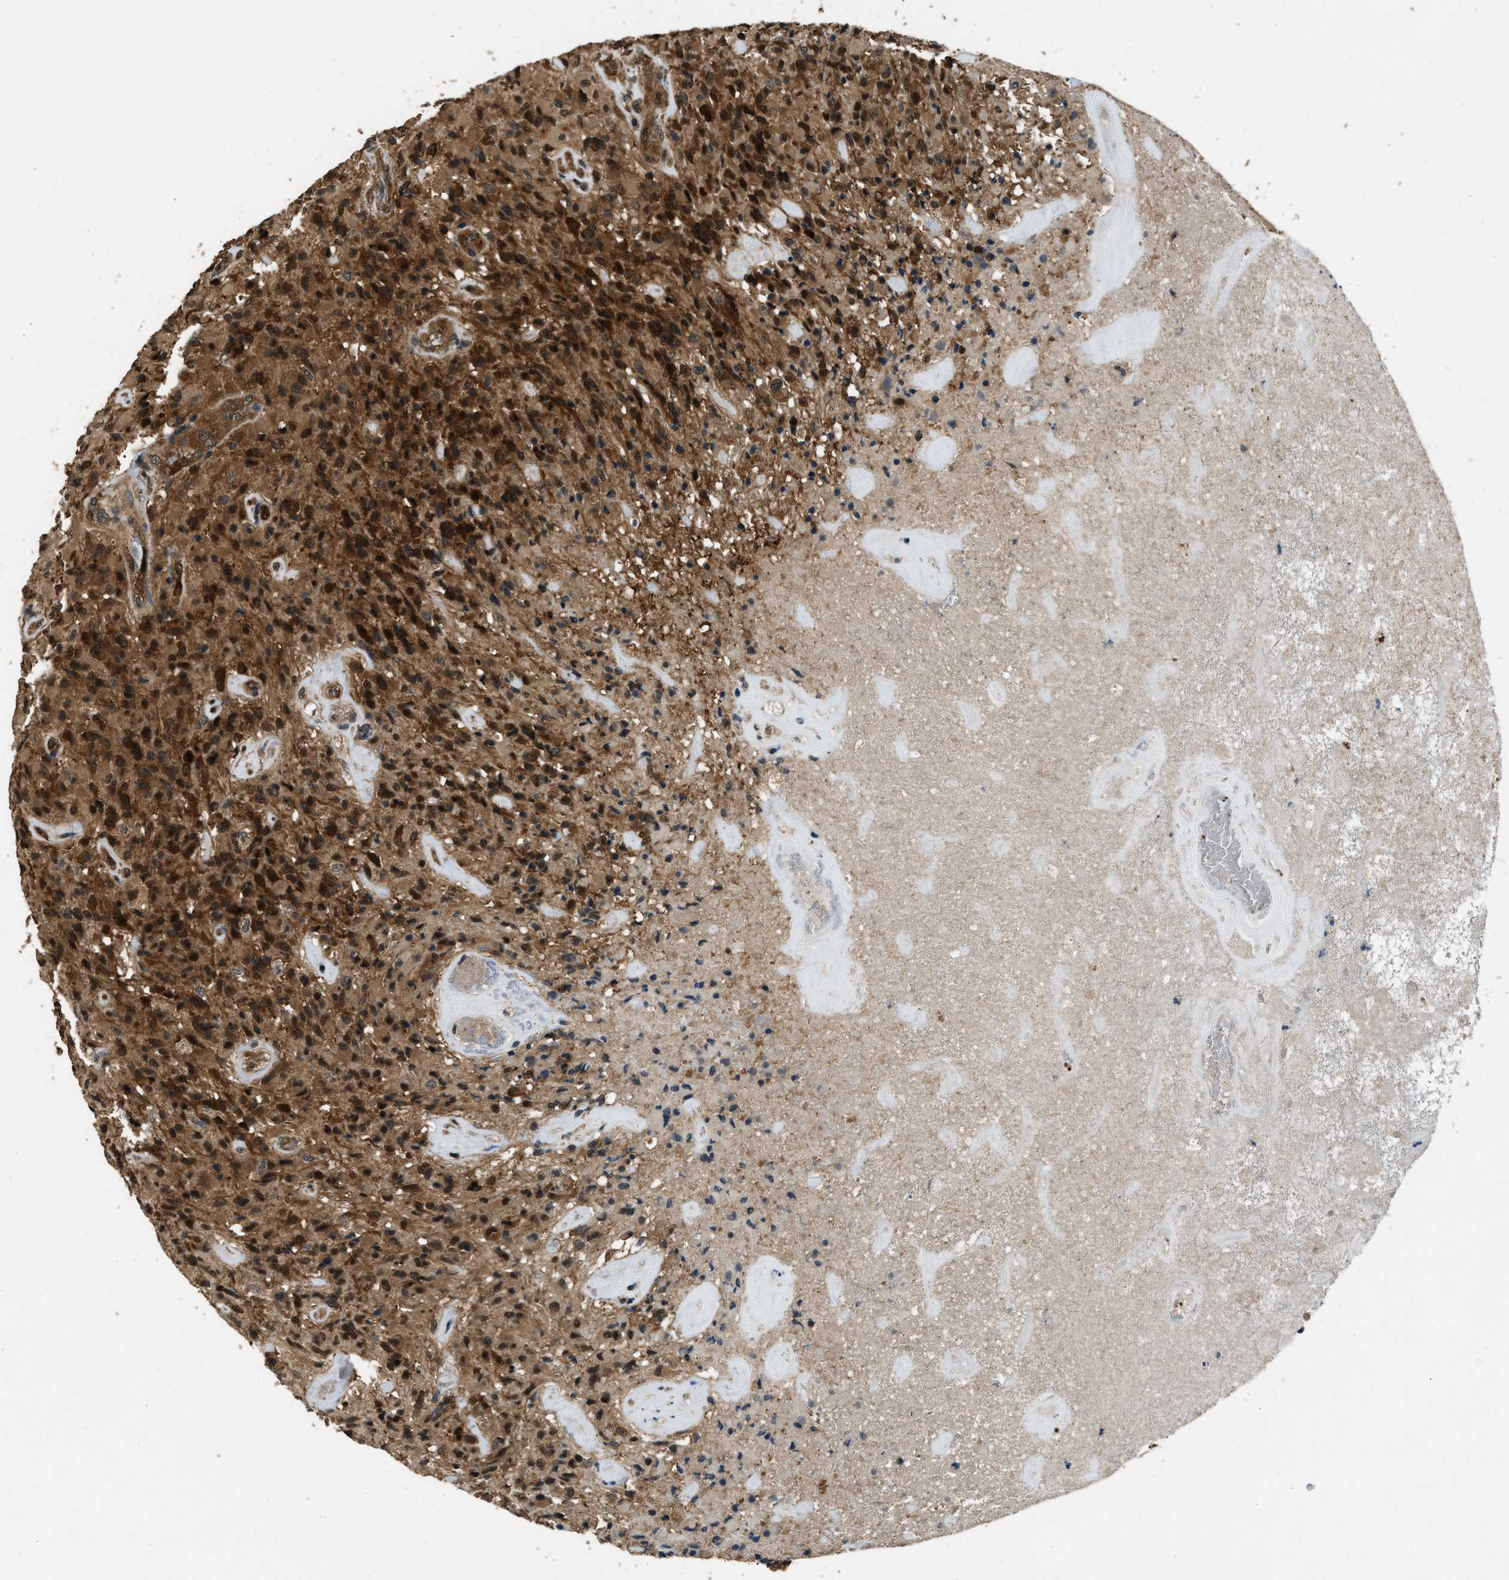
{"staining": {"intensity": "strong", "quantity": ">75%", "location": "cytoplasmic/membranous"}, "tissue": "glioma", "cell_type": "Tumor cells", "image_type": "cancer", "snomed": [{"axis": "morphology", "description": "Glioma, malignant, High grade"}, {"axis": "topography", "description": "Brain"}], "caption": "An IHC micrograph of neoplastic tissue is shown. Protein staining in brown shows strong cytoplasmic/membranous positivity in glioma within tumor cells. (brown staining indicates protein expression, while blue staining denotes nuclei).", "gene": "NUDCD3", "patient": {"sex": "male", "age": 71}}